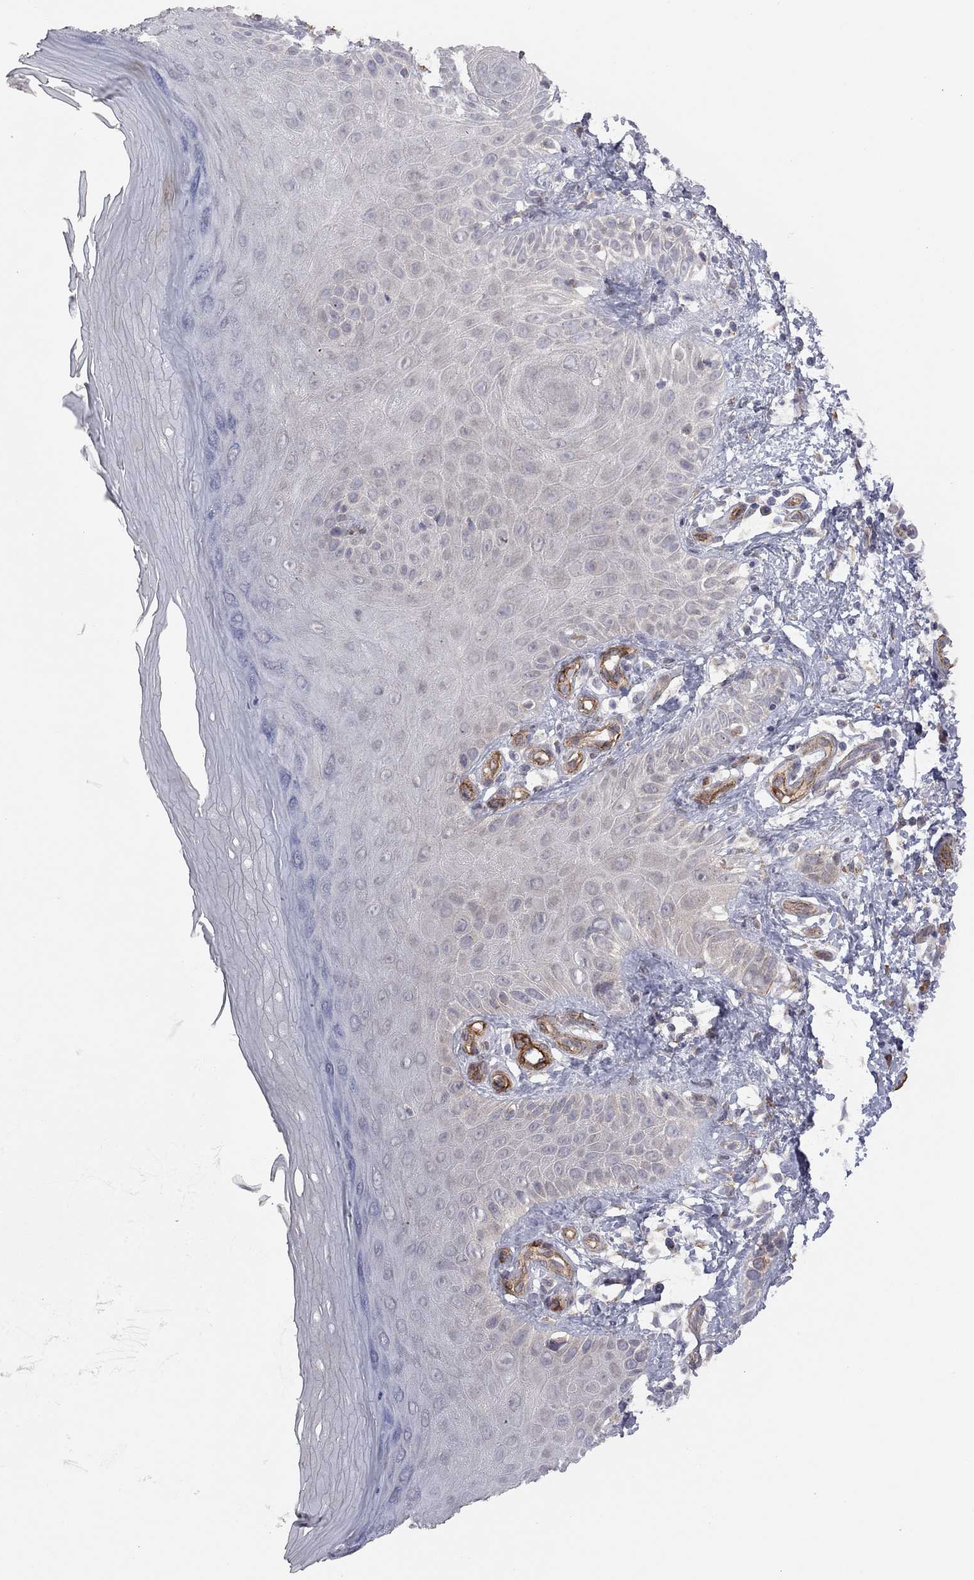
{"staining": {"intensity": "negative", "quantity": "none", "location": "none"}, "tissue": "skin", "cell_type": "Fibroblasts", "image_type": "normal", "snomed": [{"axis": "morphology", "description": "Normal tissue, NOS"}, {"axis": "morphology", "description": "Inflammation, NOS"}, {"axis": "morphology", "description": "Fibrosis, NOS"}, {"axis": "topography", "description": "Skin"}], "caption": "The image exhibits no significant positivity in fibroblasts of skin.", "gene": "EXOC3L2", "patient": {"sex": "male", "age": 71}}